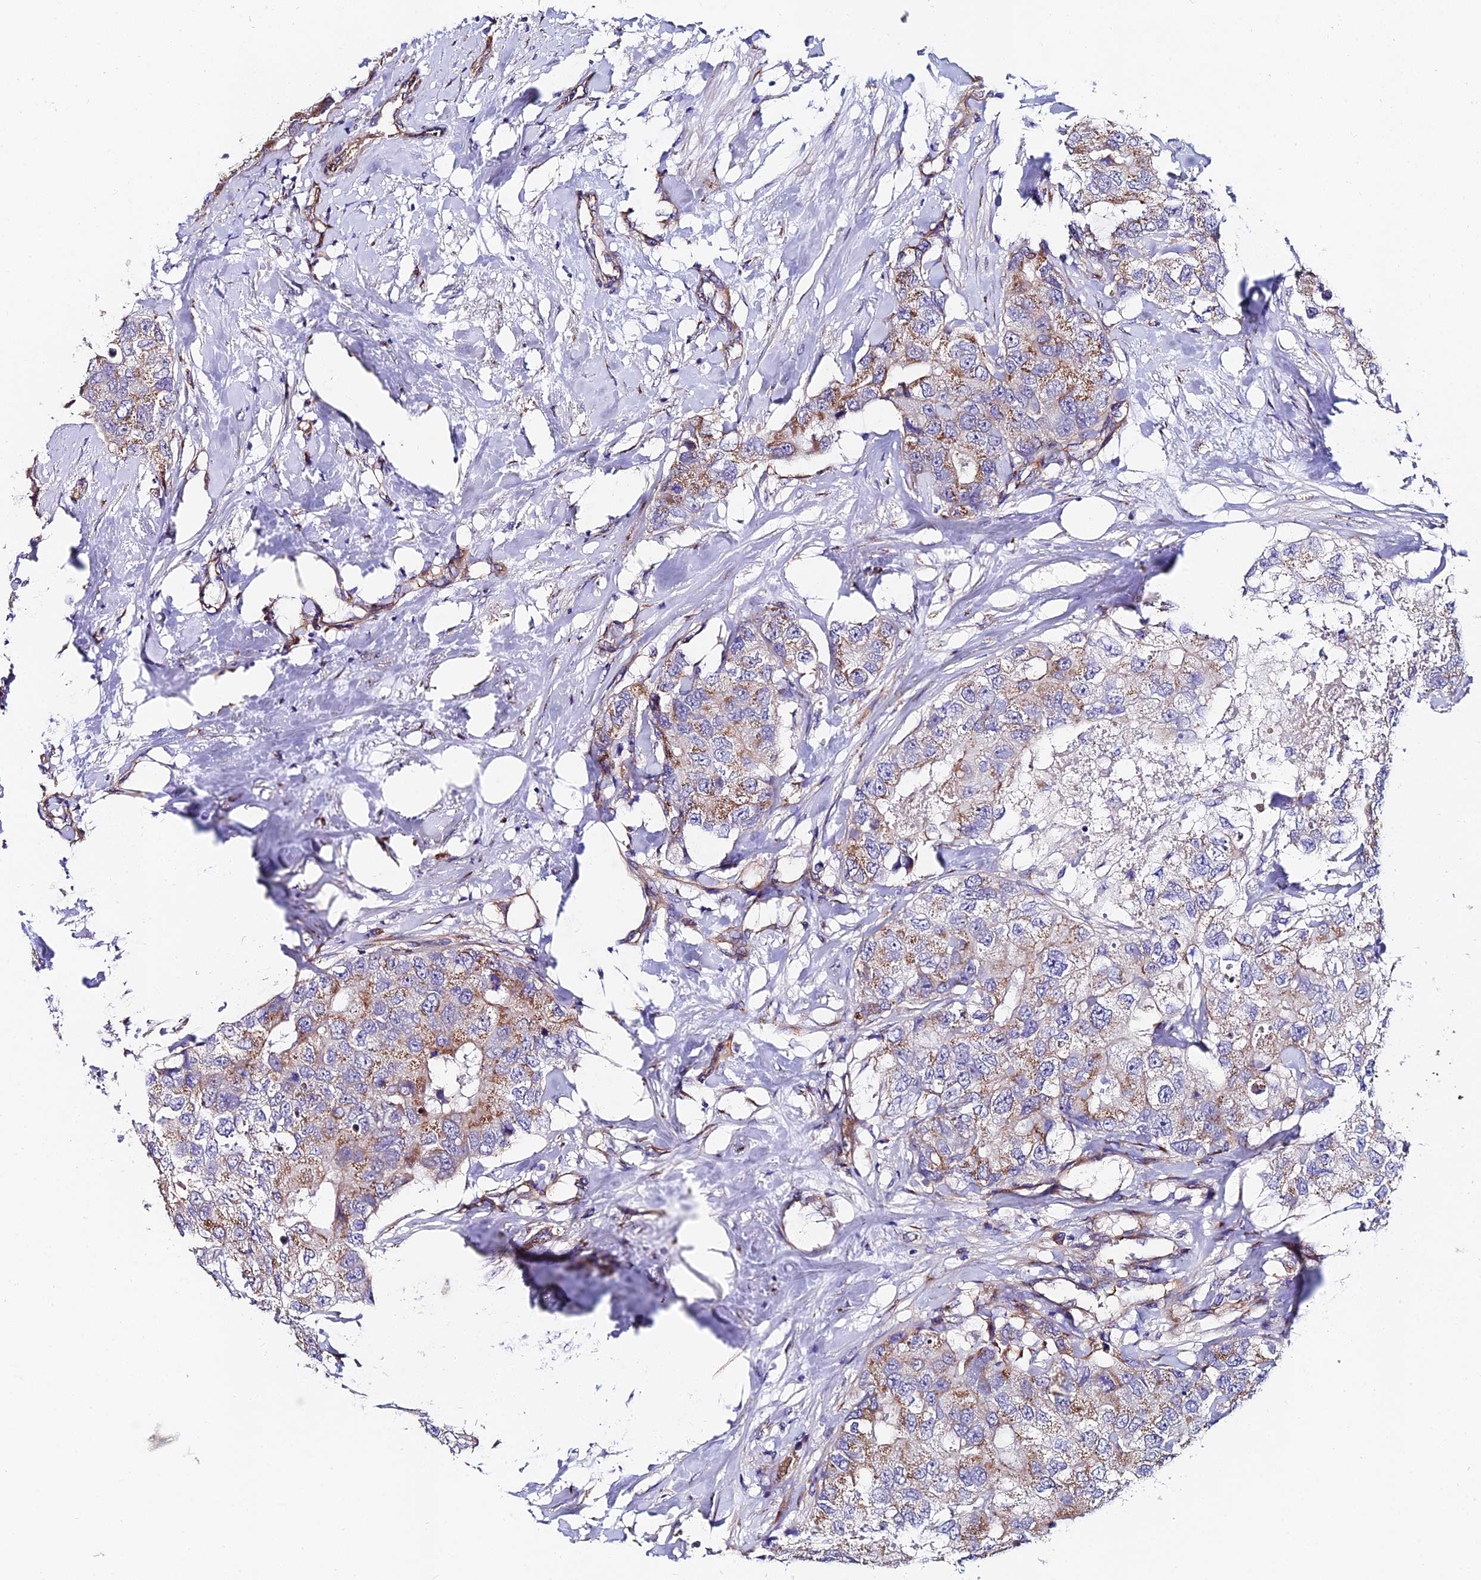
{"staining": {"intensity": "moderate", "quantity": "25%-75%", "location": "cytoplasmic/membranous"}, "tissue": "breast cancer", "cell_type": "Tumor cells", "image_type": "cancer", "snomed": [{"axis": "morphology", "description": "Duct carcinoma"}, {"axis": "topography", "description": "Breast"}], "caption": "Approximately 25%-75% of tumor cells in human breast cancer show moderate cytoplasmic/membranous protein expression as visualized by brown immunohistochemical staining.", "gene": "ADGRF3", "patient": {"sex": "female", "age": 62}}